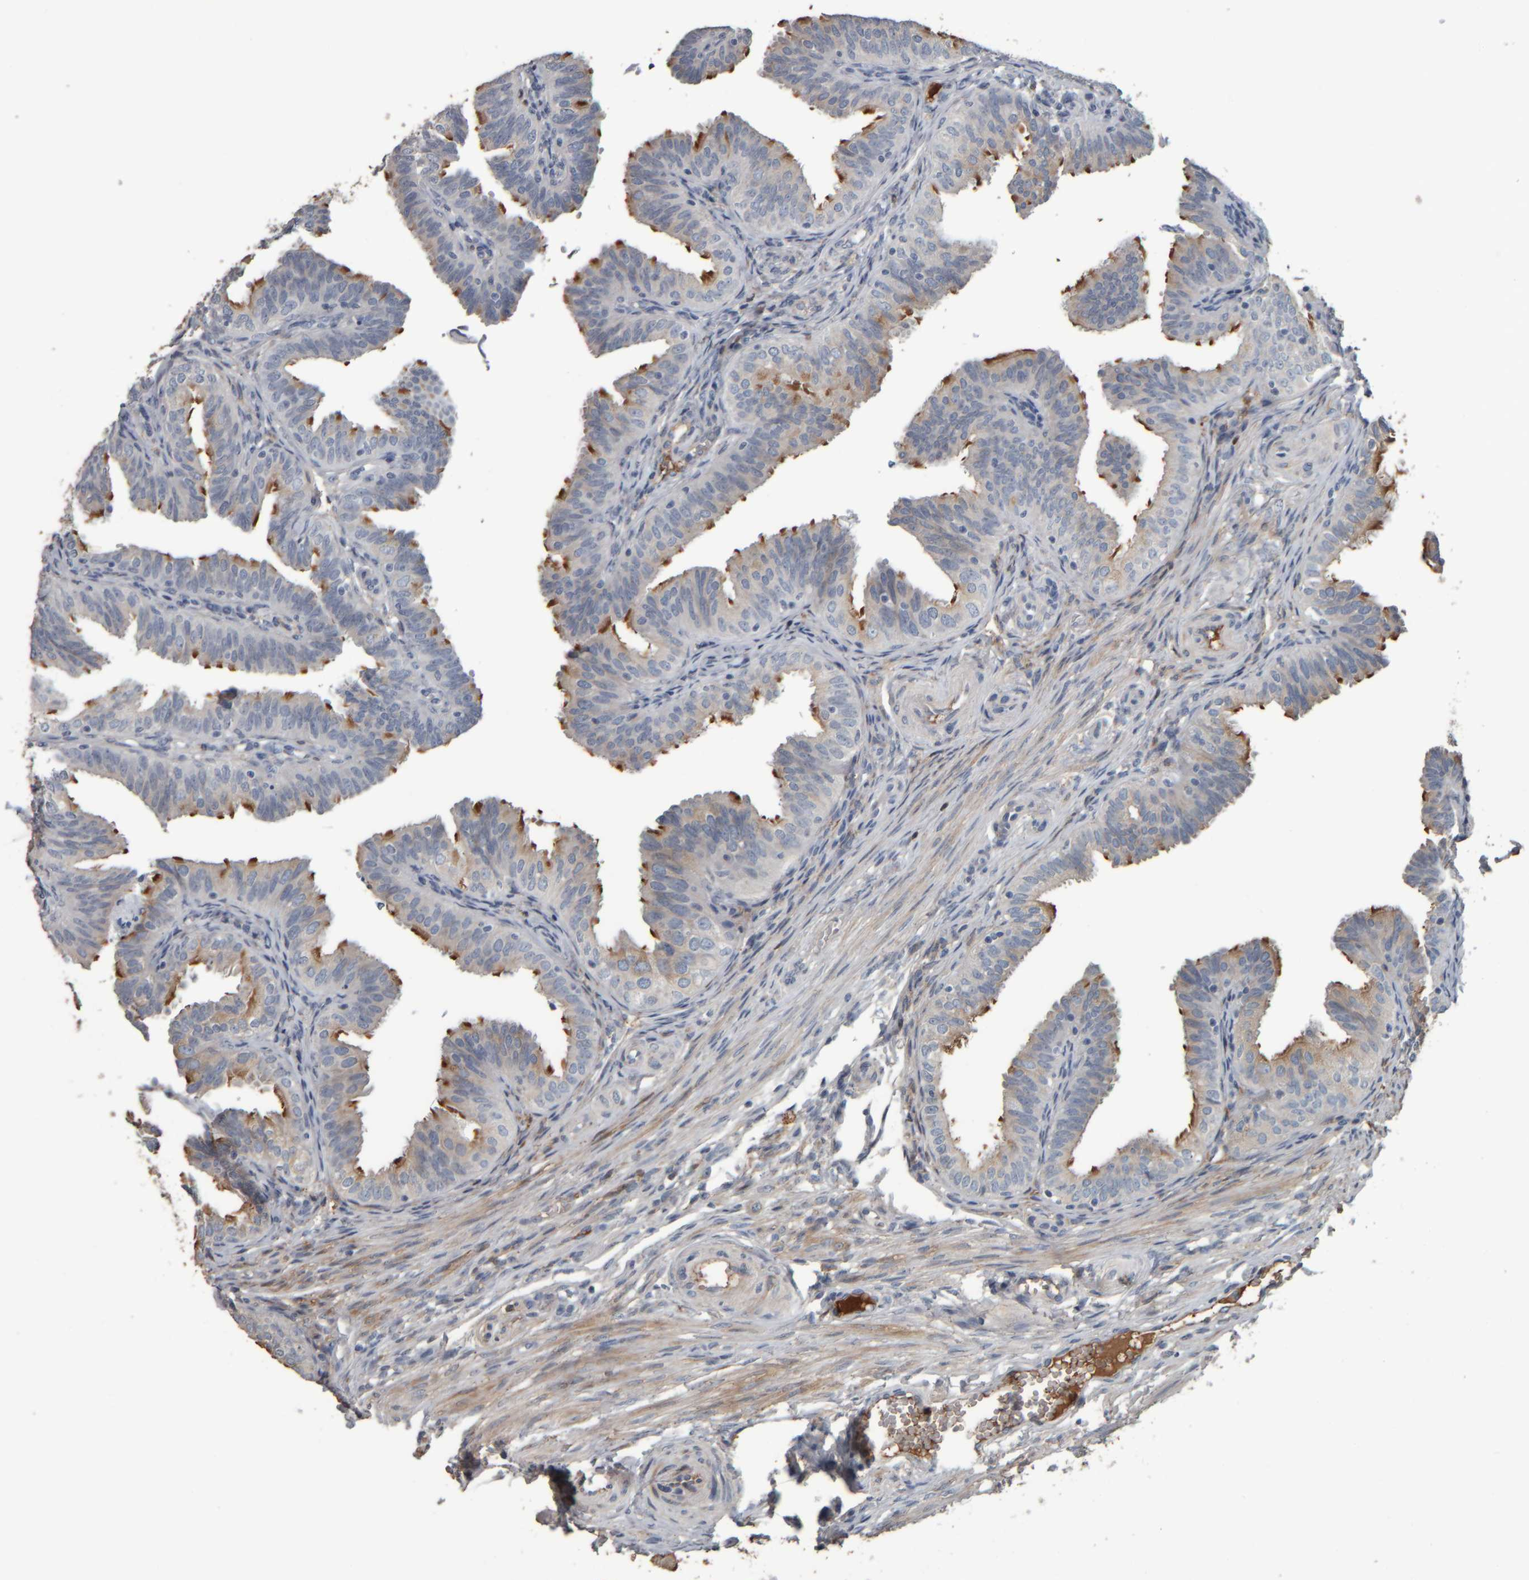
{"staining": {"intensity": "moderate", "quantity": "<25%", "location": "cytoplasmic/membranous"}, "tissue": "fallopian tube", "cell_type": "Glandular cells", "image_type": "normal", "snomed": [{"axis": "morphology", "description": "Normal tissue, NOS"}, {"axis": "topography", "description": "Fallopian tube"}], "caption": "Glandular cells show moderate cytoplasmic/membranous positivity in approximately <25% of cells in benign fallopian tube. The staining was performed using DAB to visualize the protein expression in brown, while the nuclei were stained in blue with hematoxylin (Magnification: 20x).", "gene": "CAVIN4", "patient": {"sex": "female", "age": 35}}